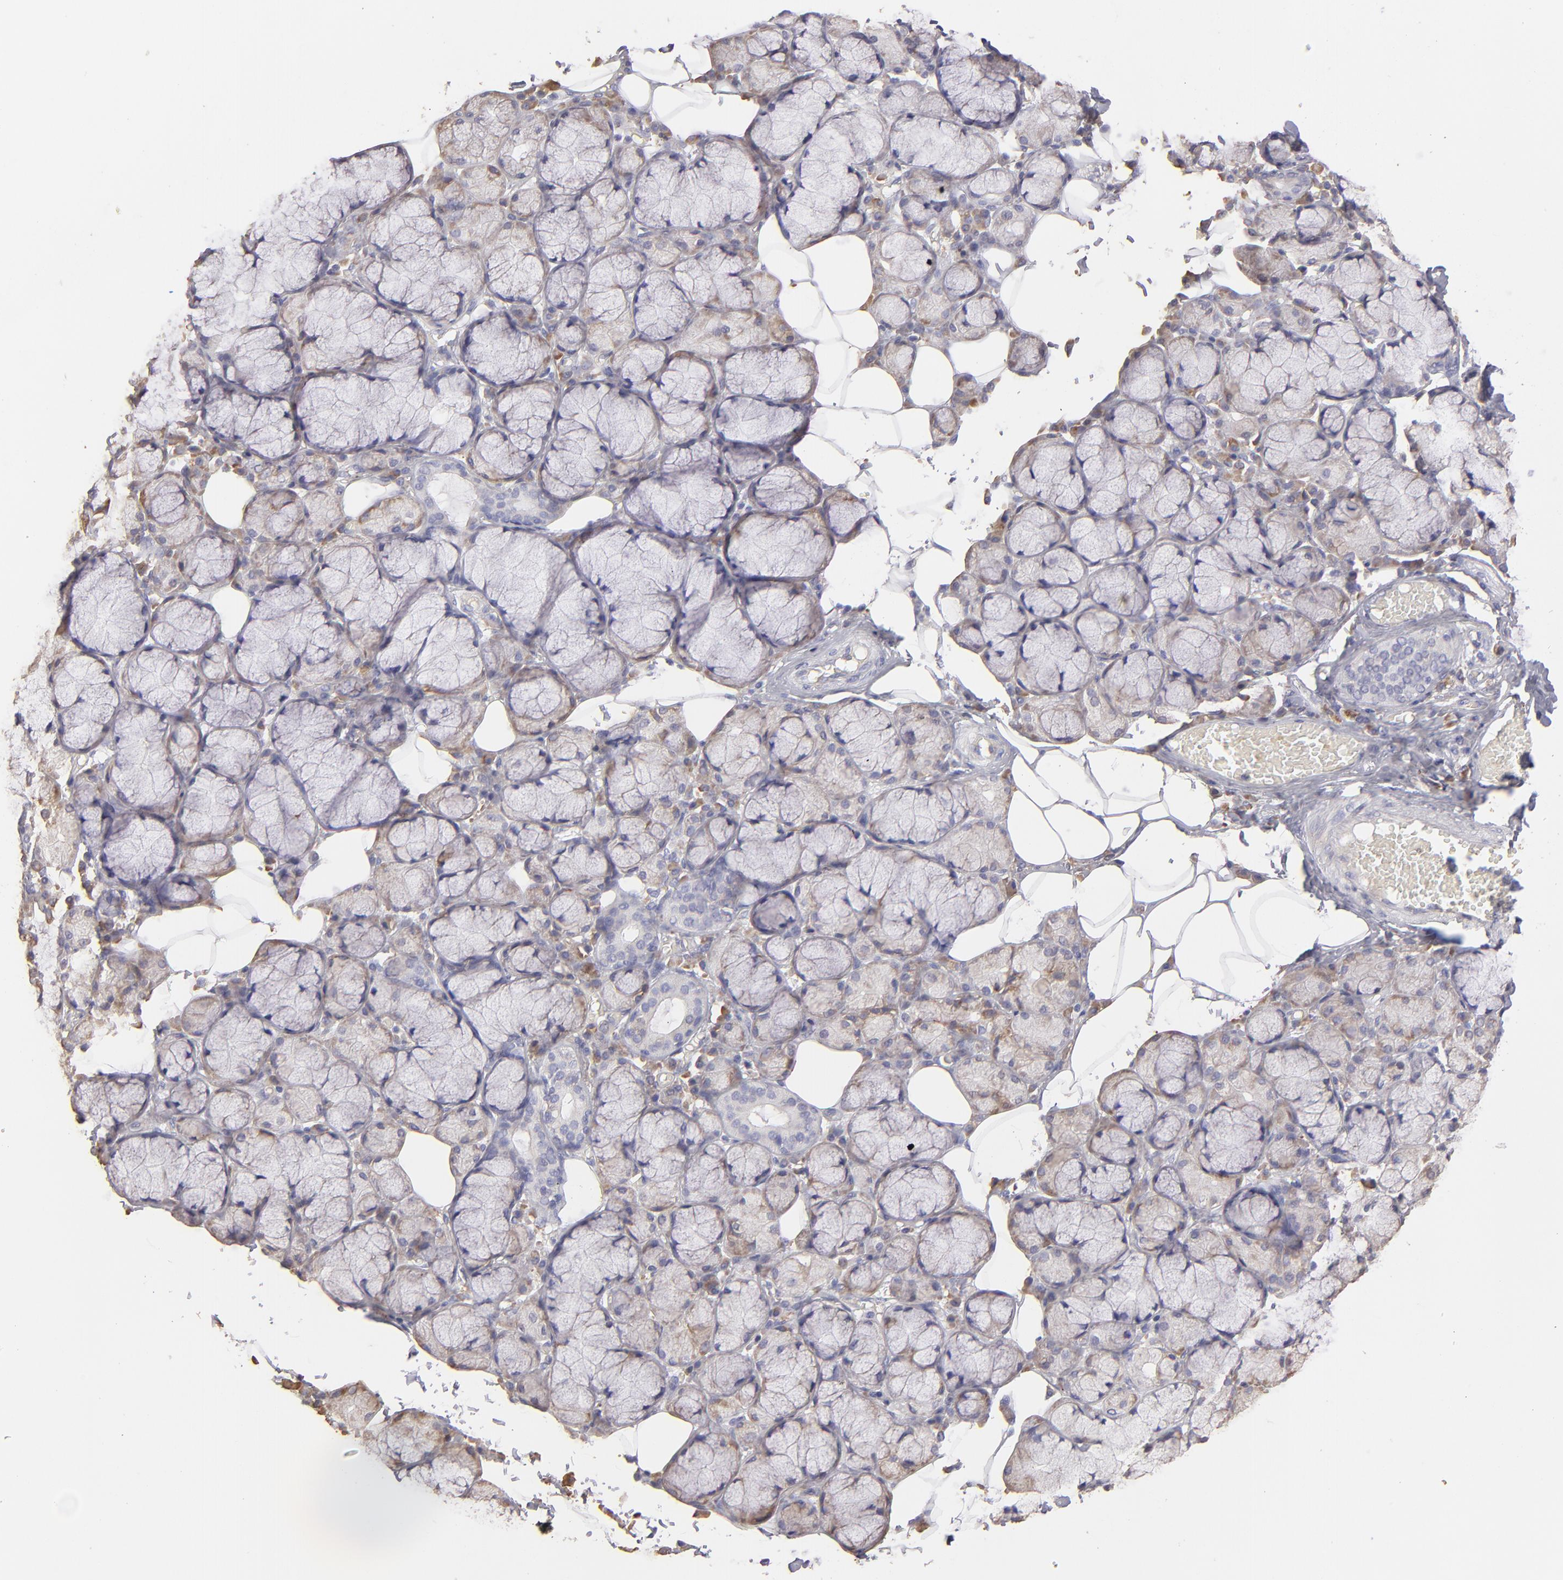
{"staining": {"intensity": "weak", "quantity": "<25%", "location": "cytoplasmic/membranous"}, "tissue": "salivary gland", "cell_type": "Glandular cells", "image_type": "normal", "snomed": [{"axis": "morphology", "description": "Normal tissue, NOS"}, {"axis": "topography", "description": "Skeletal muscle"}, {"axis": "topography", "description": "Oral tissue"}, {"axis": "topography", "description": "Salivary gland"}, {"axis": "topography", "description": "Peripheral nerve tissue"}], "caption": "Glandular cells are negative for protein expression in benign human salivary gland. (Stains: DAB (3,3'-diaminobenzidine) immunohistochemistry with hematoxylin counter stain, Microscopy: brightfield microscopy at high magnification).", "gene": "CALR", "patient": {"sex": "male", "age": 54}}